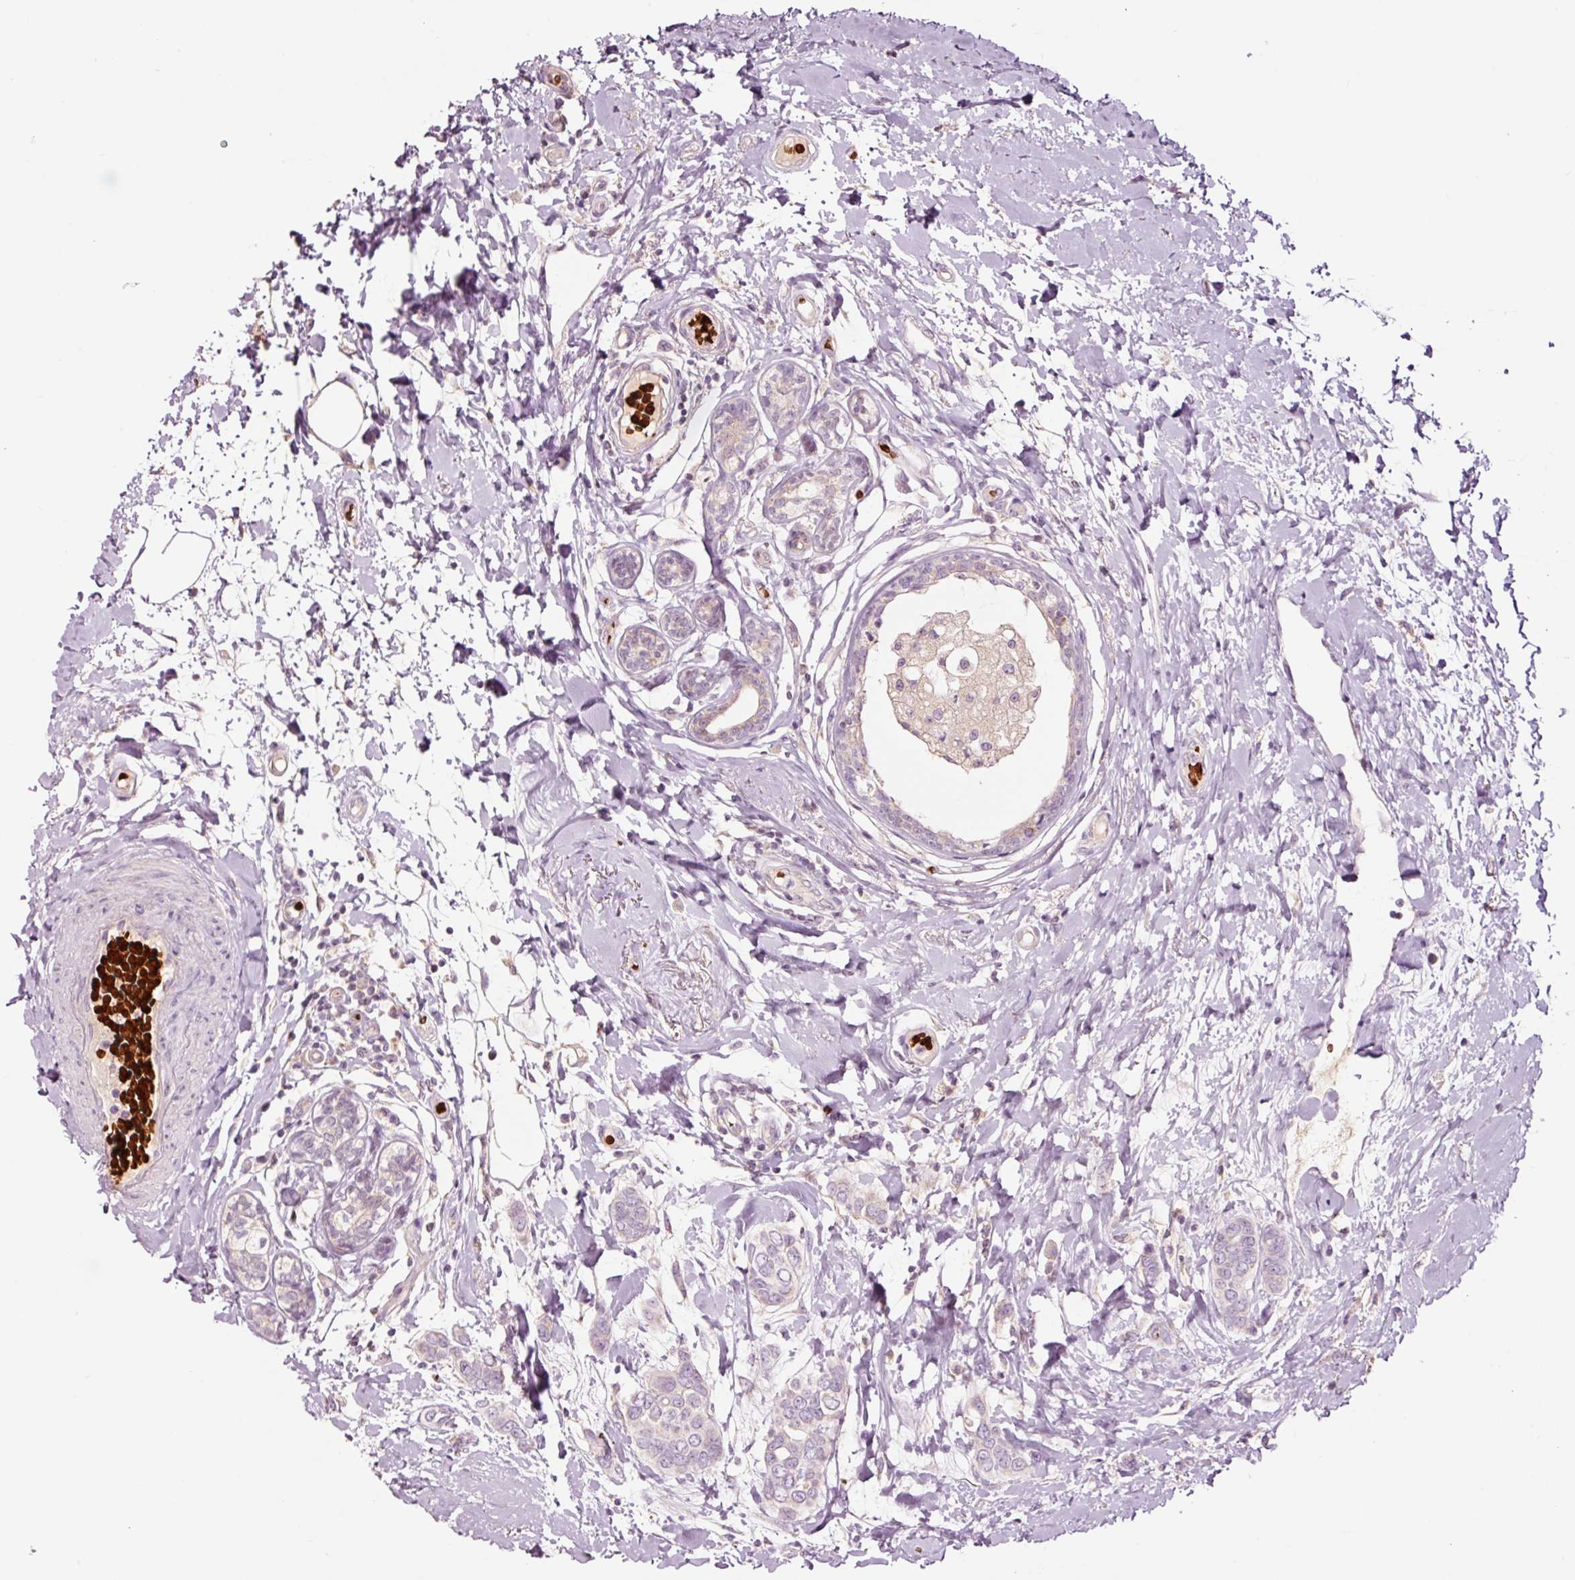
{"staining": {"intensity": "negative", "quantity": "none", "location": "none"}, "tissue": "breast cancer", "cell_type": "Tumor cells", "image_type": "cancer", "snomed": [{"axis": "morphology", "description": "Lobular carcinoma"}, {"axis": "topography", "description": "Breast"}], "caption": "Tumor cells show no significant positivity in lobular carcinoma (breast). (Stains: DAB immunohistochemistry with hematoxylin counter stain, Microscopy: brightfield microscopy at high magnification).", "gene": "LDHAL6B", "patient": {"sex": "female", "age": 51}}